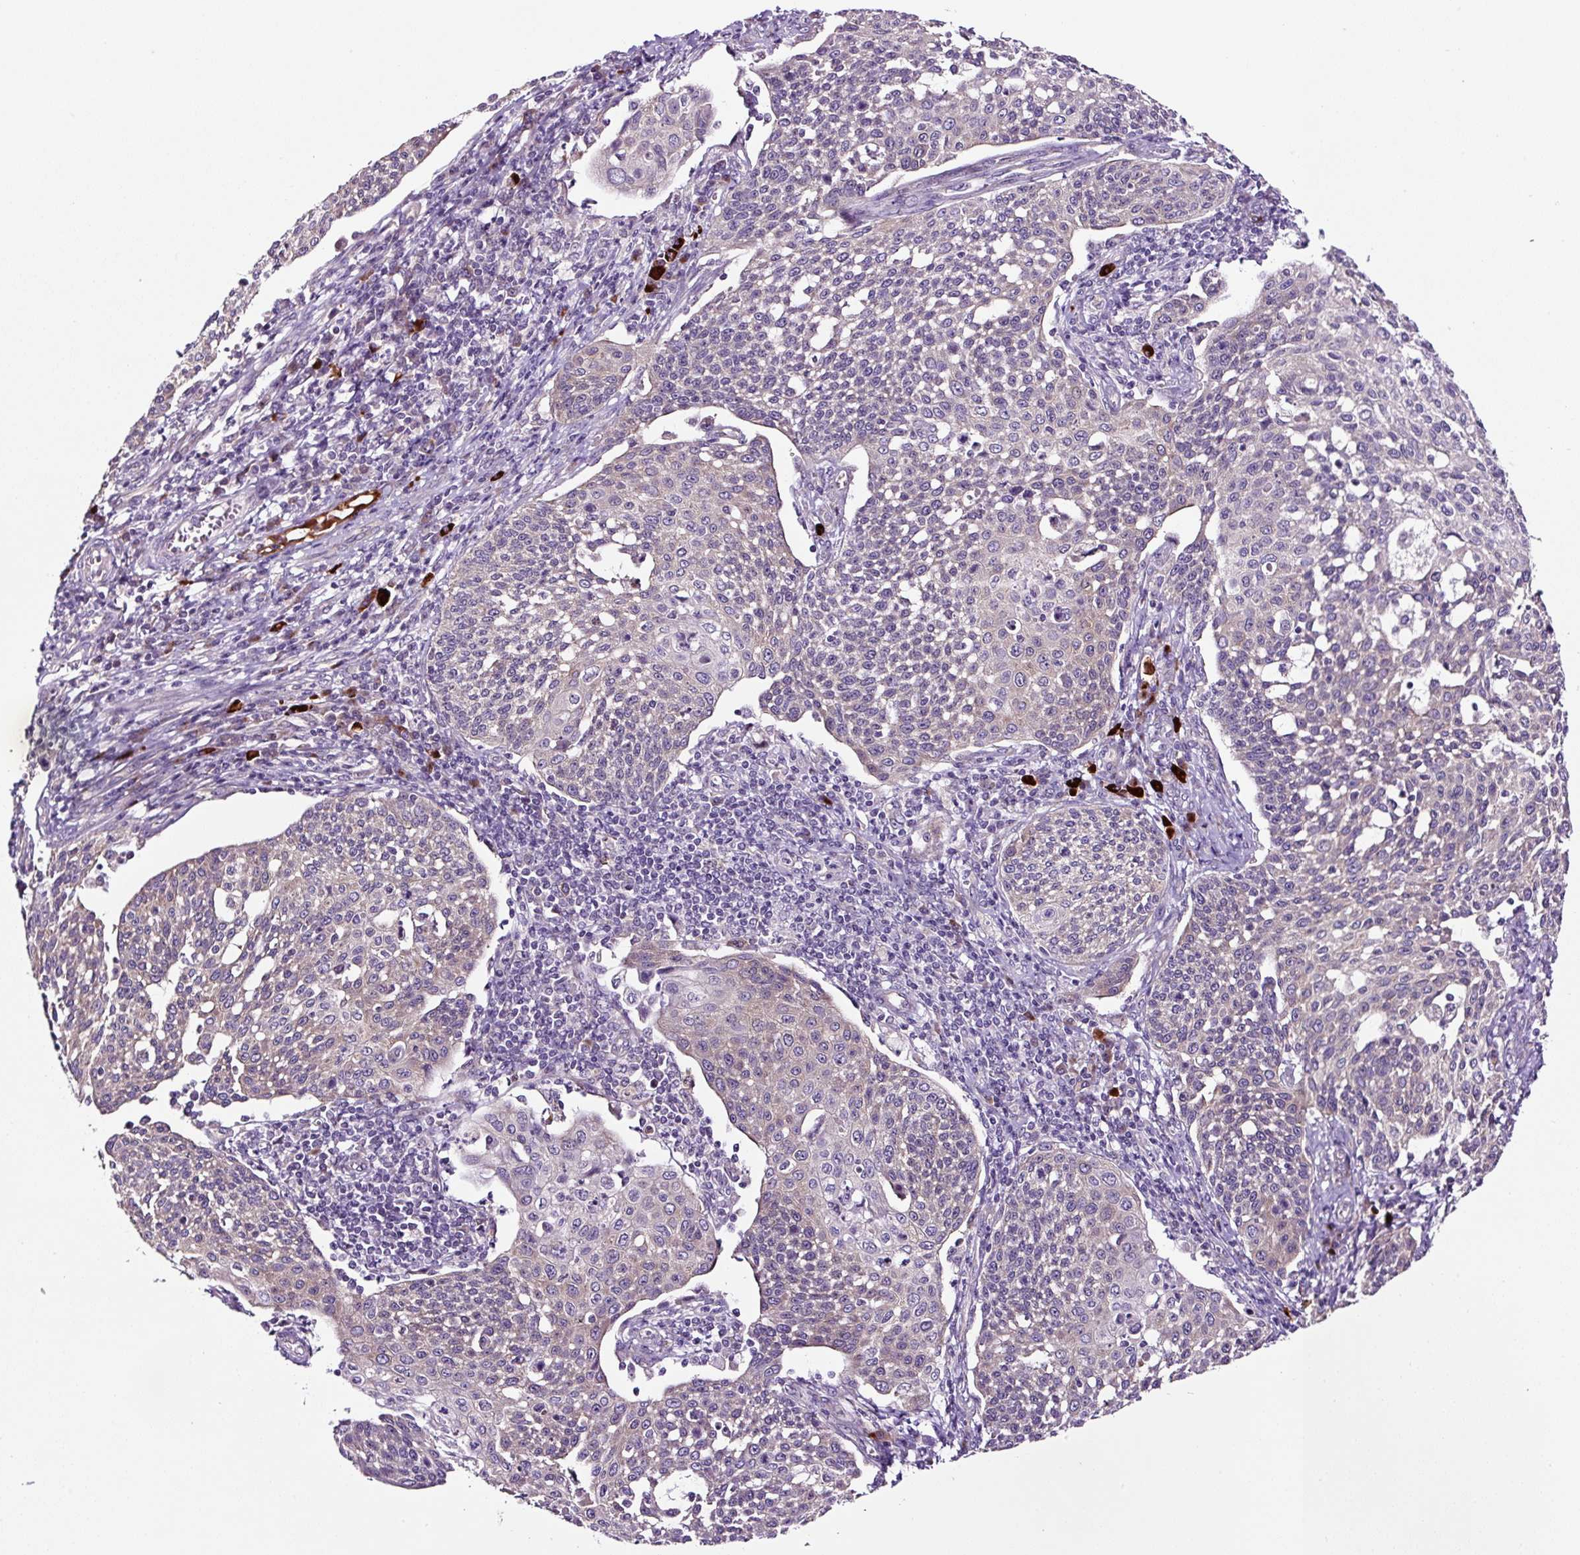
{"staining": {"intensity": "weak", "quantity": "<25%", "location": "cytoplasmic/membranous"}, "tissue": "cervical cancer", "cell_type": "Tumor cells", "image_type": "cancer", "snomed": [{"axis": "morphology", "description": "Squamous cell carcinoma, NOS"}, {"axis": "topography", "description": "Cervix"}], "caption": "A photomicrograph of squamous cell carcinoma (cervical) stained for a protein shows no brown staining in tumor cells.", "gene": "NOM1", "patient": {"sex": "female", "age": 34}}